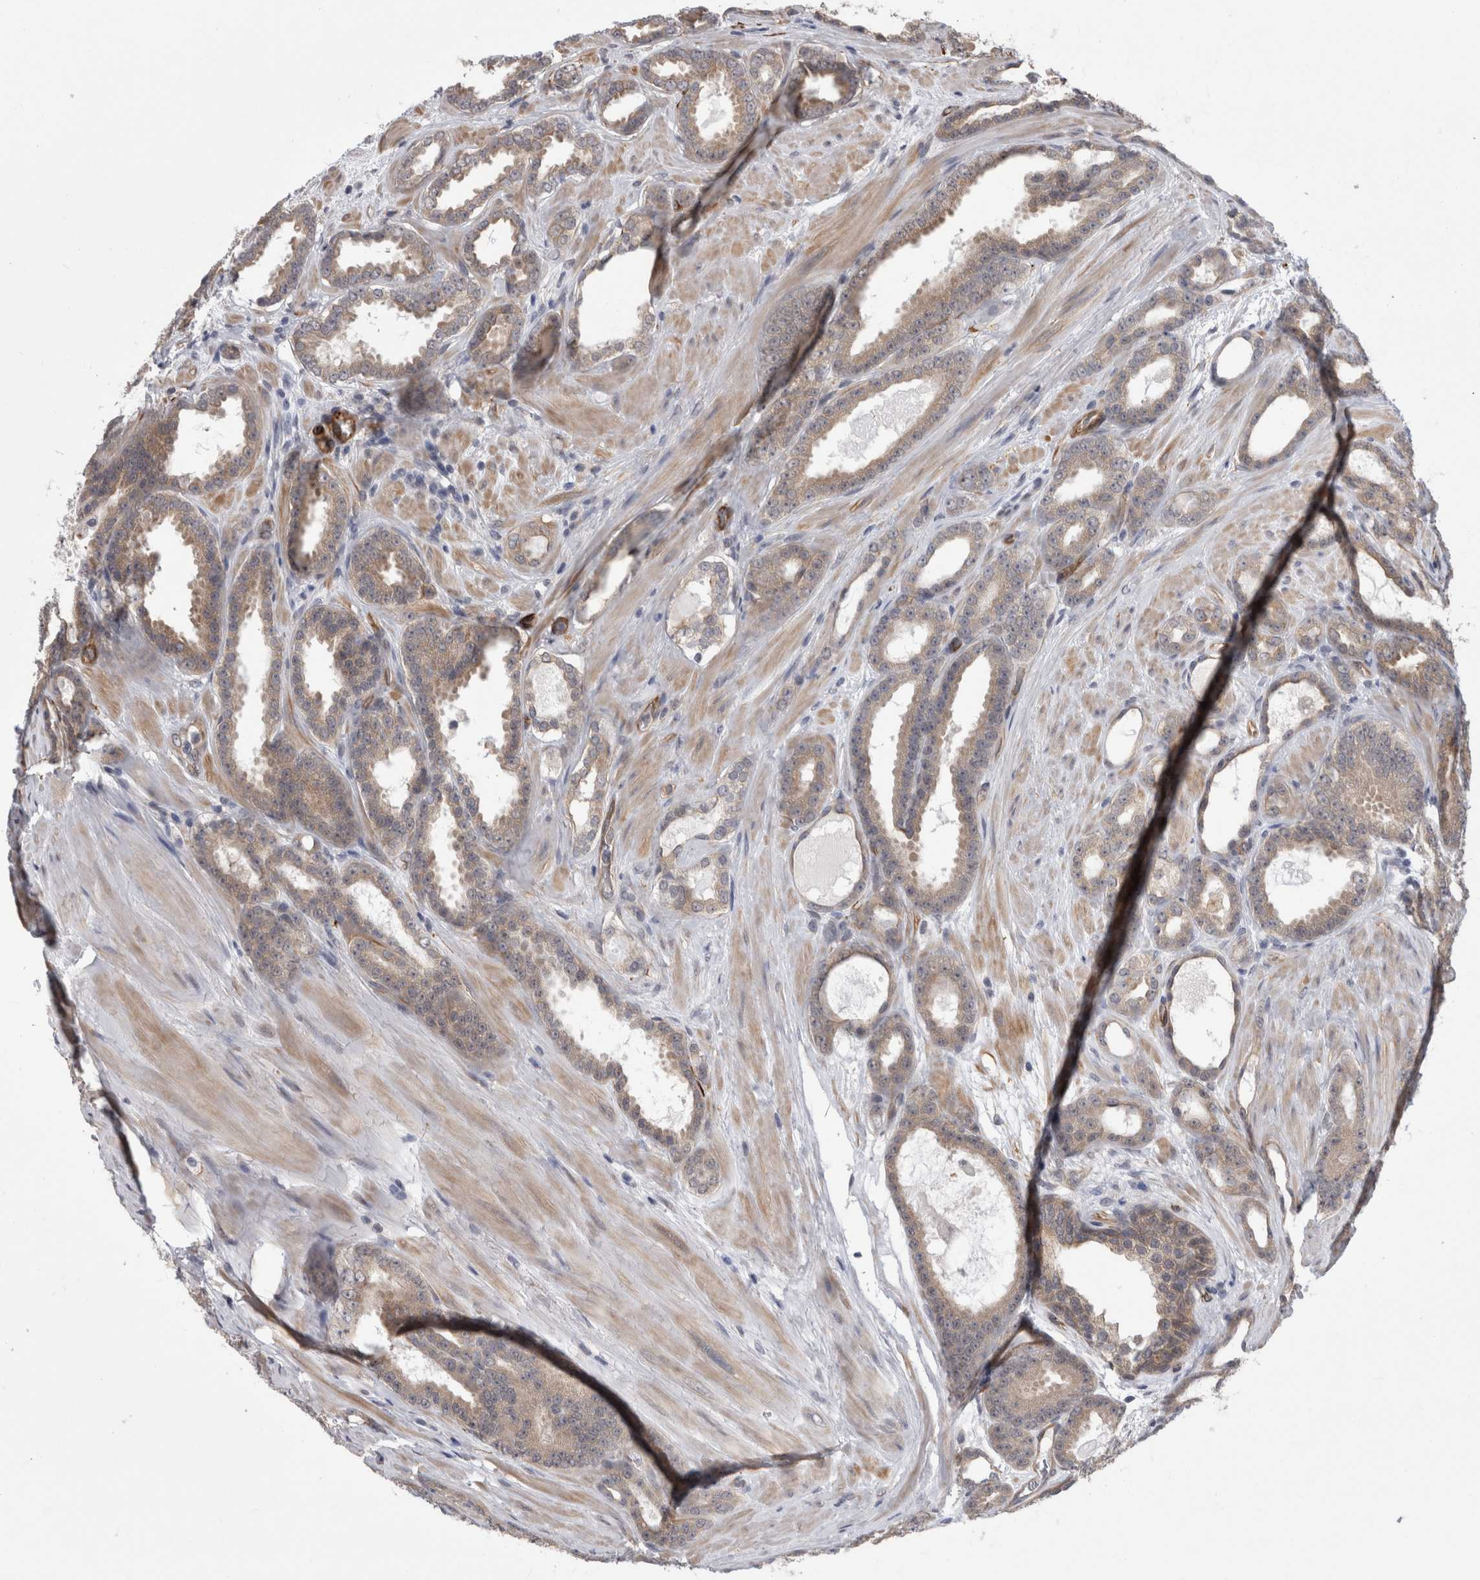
{"staining": {"intensity": "weak", "quantity": ">75%", "location": "cytoplasmic/membranous"}, "tissue": "prostate cancer", "cell_type": "Tumor cells", "image_type": "cancer", "snomed": [{"axis": "morphology", "description": "Adenocarcinoma, High grade"}, {"axis": "topography", "description": "Prostate"}], "caption": "Immunohistochemistry photomicrograph of human prostate cancer (adenocarcinoma (high-grade)) stained for a protein (brown), which exhibits low levels of weak cytoplasmic/membranous staining in approximately >75% of tumor cells.", "gene": "FAM83H", "patient": {"sex": "male", "age": 60}}